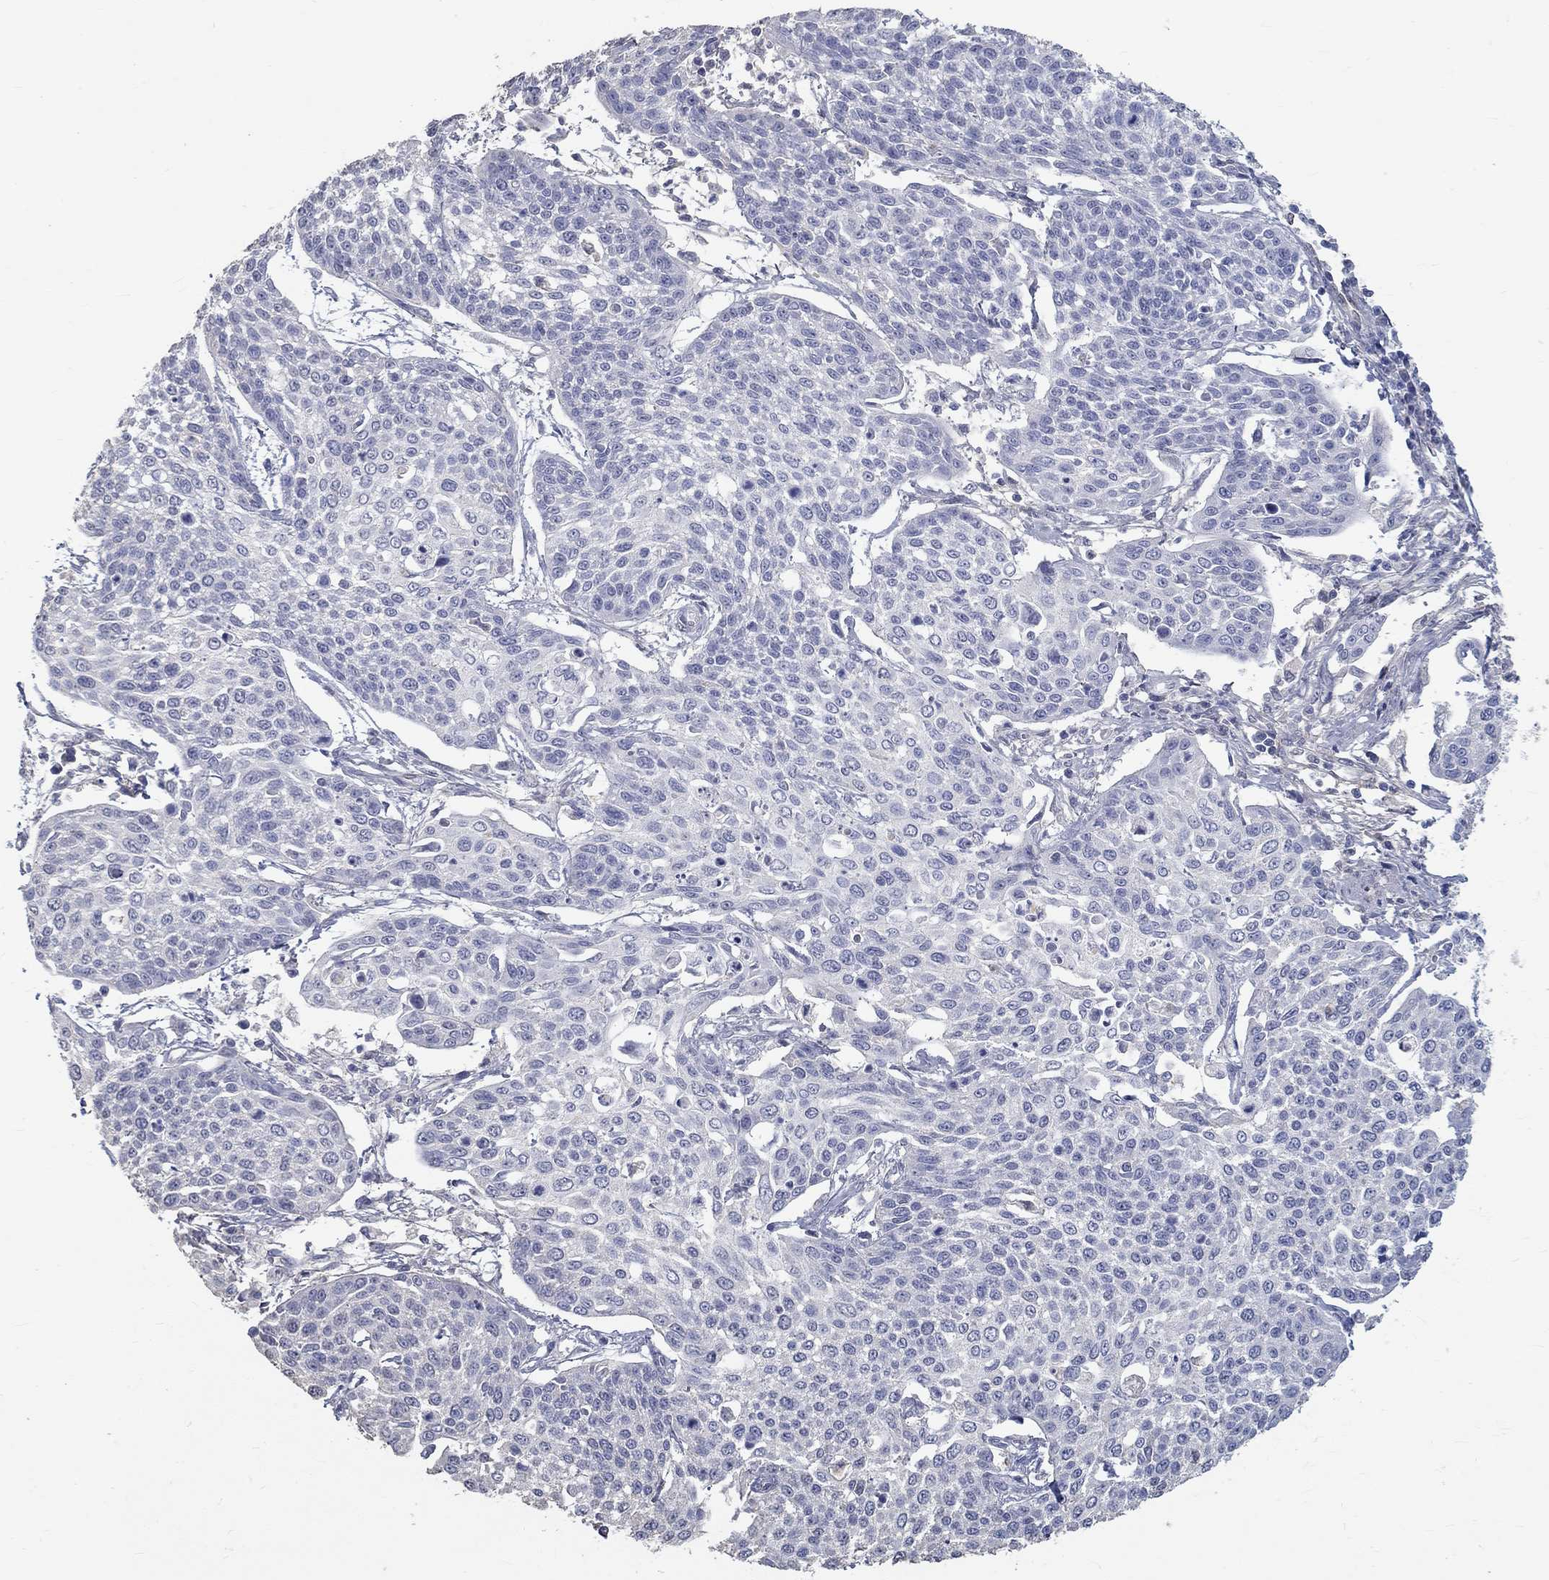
{"staining": {"intensity": "negative", "quantity": "none", "location": "none"}, "tissue": "cervical cancer", "cell_type": "Tumor cells", "image_type": "cancer", "snomed": [{"axis": "morphology", "description": "Squamous cell carcinoma, NOS"}, {"axis": "topography", "description": "Cervix"}], "caption": "Tumor cells are negative for brown protein staining in cervical cancer (squamous cell carcinoma). (Immunohistochemistry, brightfield microscopy, high magnification).", "gene": "FGF2", "patient": {"sex": "female", "age": 34}}